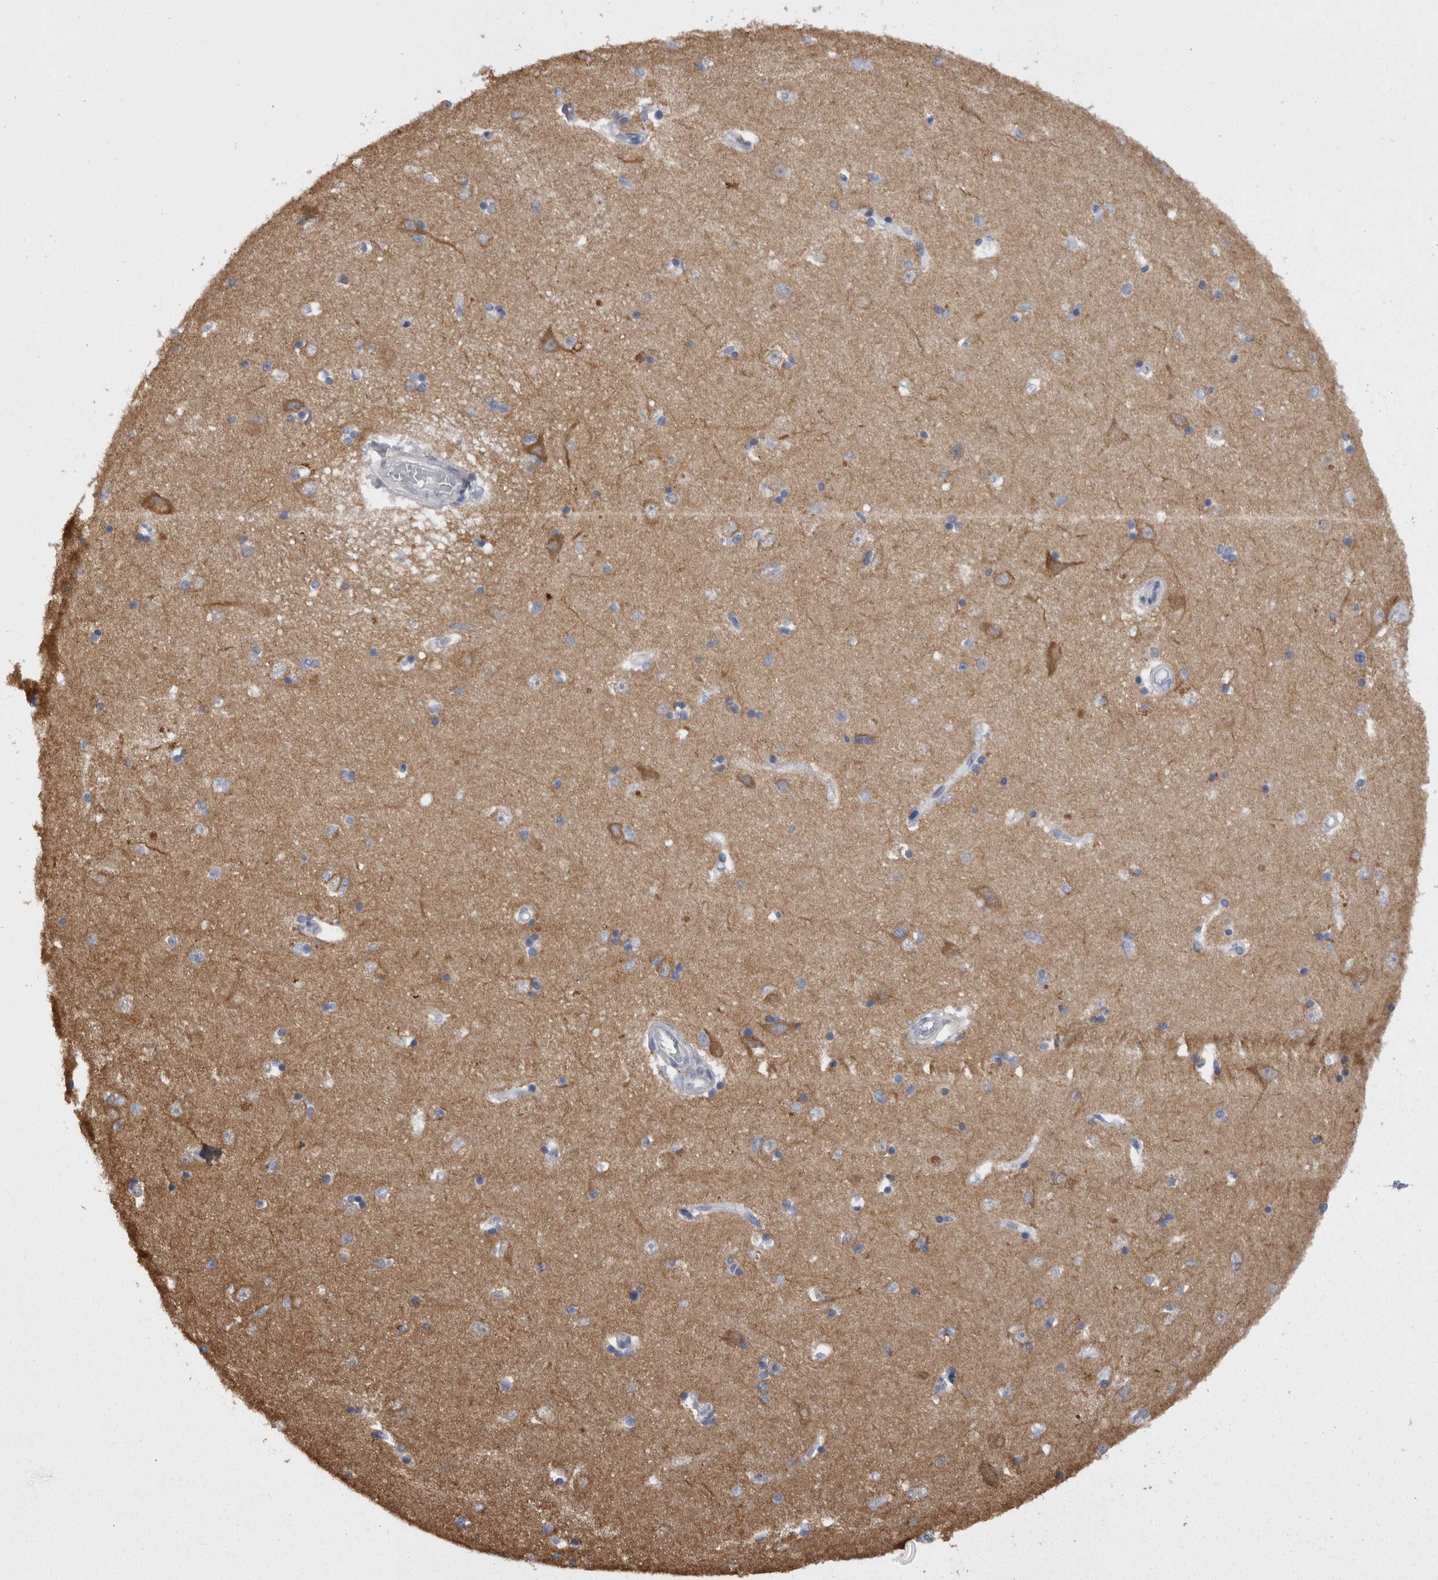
{"staining": {"intensity": "moderate", "quantity": "<25%", "location": "cytoplasmic/membranous"}, "tissue": "hippocampus", "cell_type": "Glial cells", "image_type": "normal", "snomed": [{"axis": "morphology", "description": "Normal tissue, NOS"}, {"axis": "topography", "description": "Hippocampus"}], "caption": "Normal hippocampus was stained to show a protein in brown. There is low levels of moderate cytoplasmic/membranous staining in about <25% of glial cells. Nuclei are stained in blue.", "gene": "CAMK2D", "patient": {"sex": "male", "age": 45}}